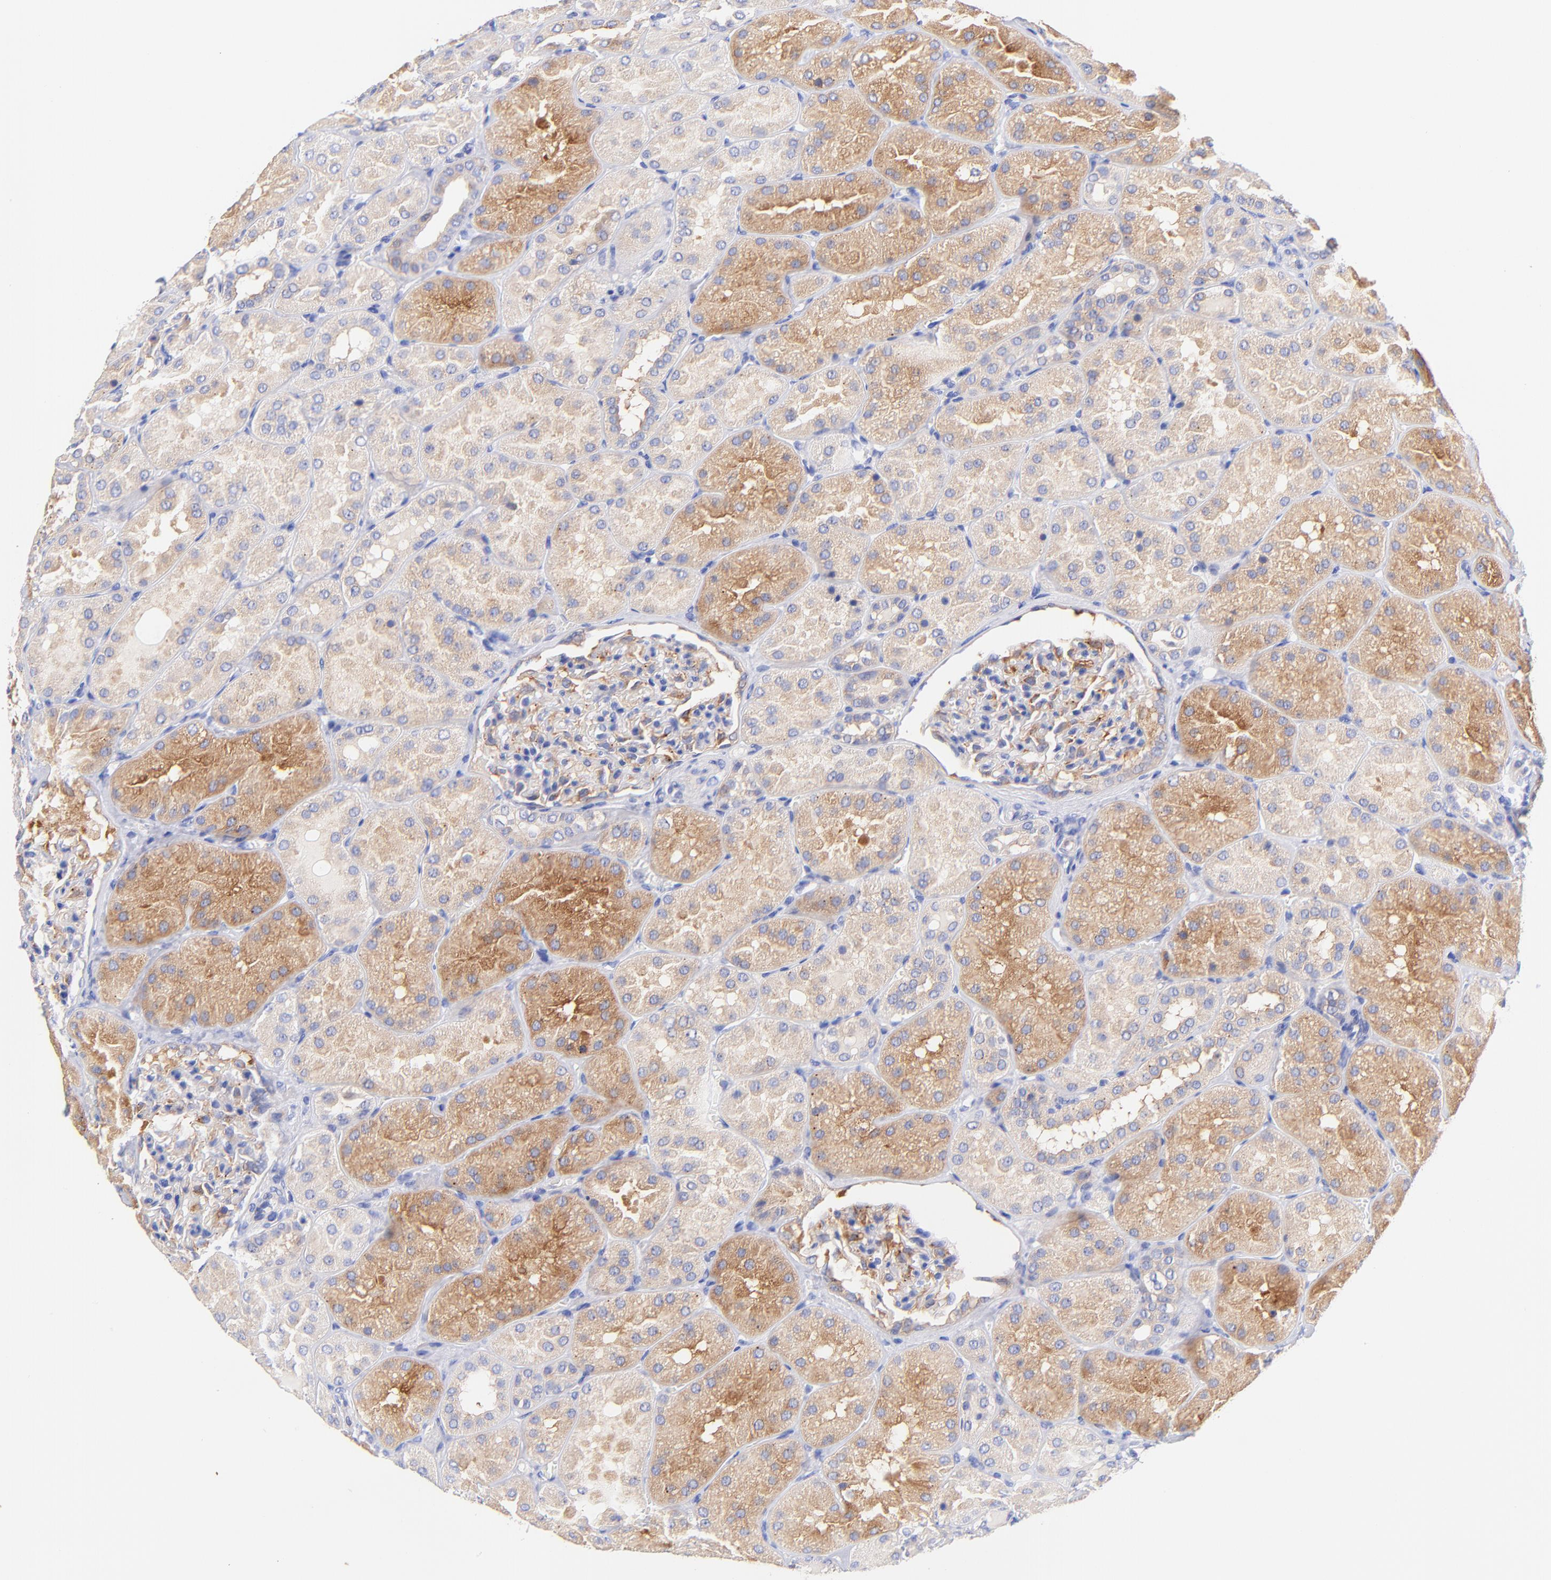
{"staining": {"intensity": "moderate", "quantity": "<25%", "location": "cytoplasmic/membranous"}, "tissue": "kidney", "cell_type": "Cells in glomeruli", "image_type": "normal", "snomed": [{"axis": "morphology", "description": "Normal tissue, NOS"}, {"axis": "topography", "description": "Kidney"}], "caption": "This micrograph shows normal kidney stained with IHC to label a protein in brown. The cytoplasmic/membranous of cells in glomeruli show moderate positivity for the protein. Nuclei are counter-stained blue.", "gene": "GPHN", "patient": {"sex": "male", "age": 28}}